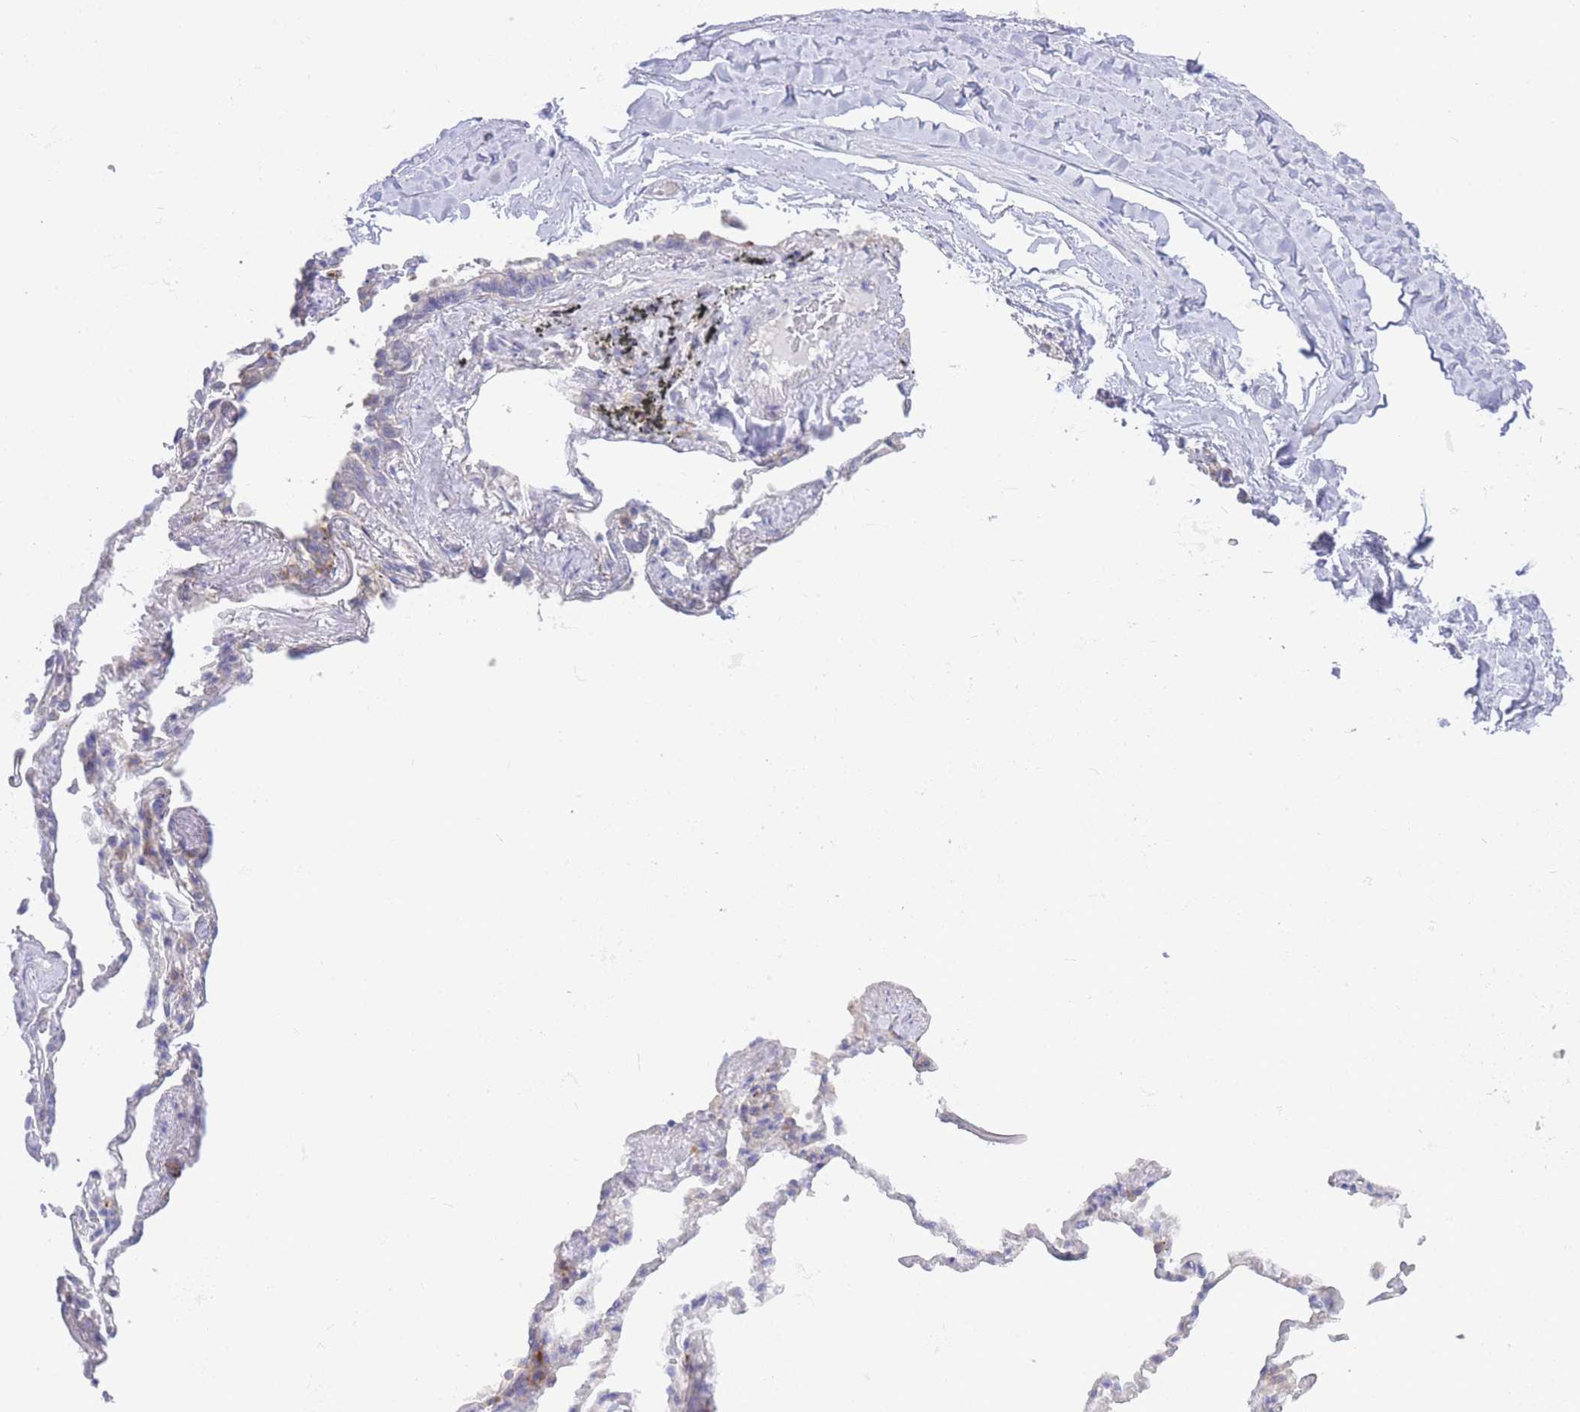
{"staining": {"intensity": "negative", "quantity": "none", "location": "none"}, "tissue": "adipose tissue", "cell_type": "Adipocytes", "image_type": "normal", "snomed": [{"axis": "morphology", "description": "Normal tissue, NOS"}, {"axis": "topography", "description": "Lymph node"}, {"axis": "topography", "description": "Bronchus"}], "caption": "This is an IHC micrograph of normal adipose tissue. There is no staining in adipocytes.", "gene": "ZNF510", "patient": {"sex": "male", "age": 63}}